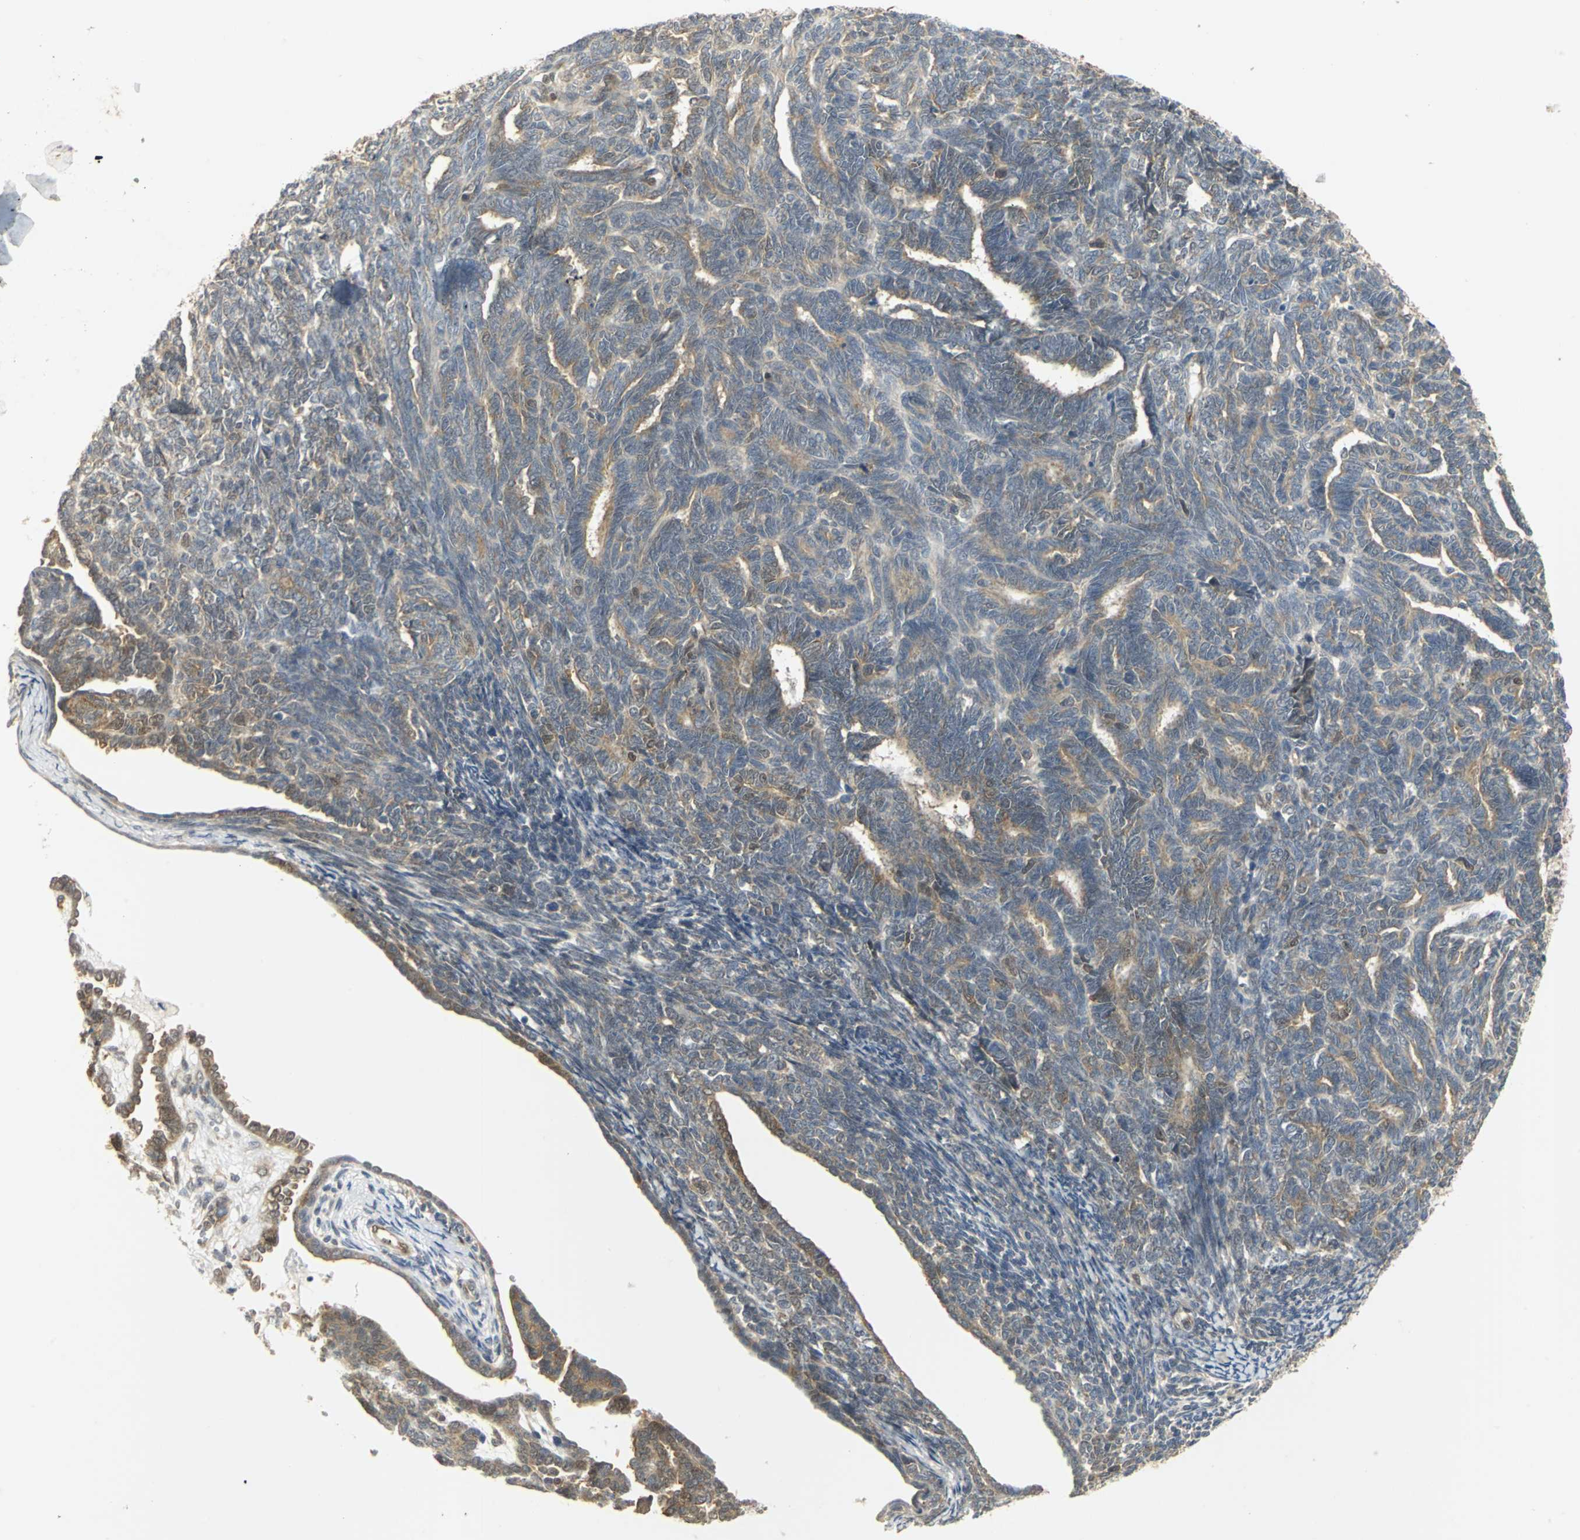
{"staining": {"intensity": "moderate", "quantity": "25%-75%", "location": "cytoplasmic/membranous"}, "tissue": "endometrial cancer", "cell_type": "Tumor cells", "image_type": "cancer", "snomed": [{"axis": "morphology", "description": "Neoplasm, malignant, NOS"}, {"axis": "topography", "description": "Endometrium"}], "caption": "A photomicrograph of malignant neoplasm (endometrial) stained for a protein shows moderate cytoplasmic/membranous brown staining in tumor cells.", "gene": "DDX5", "patient": {"sex": "female", "age": 74}}